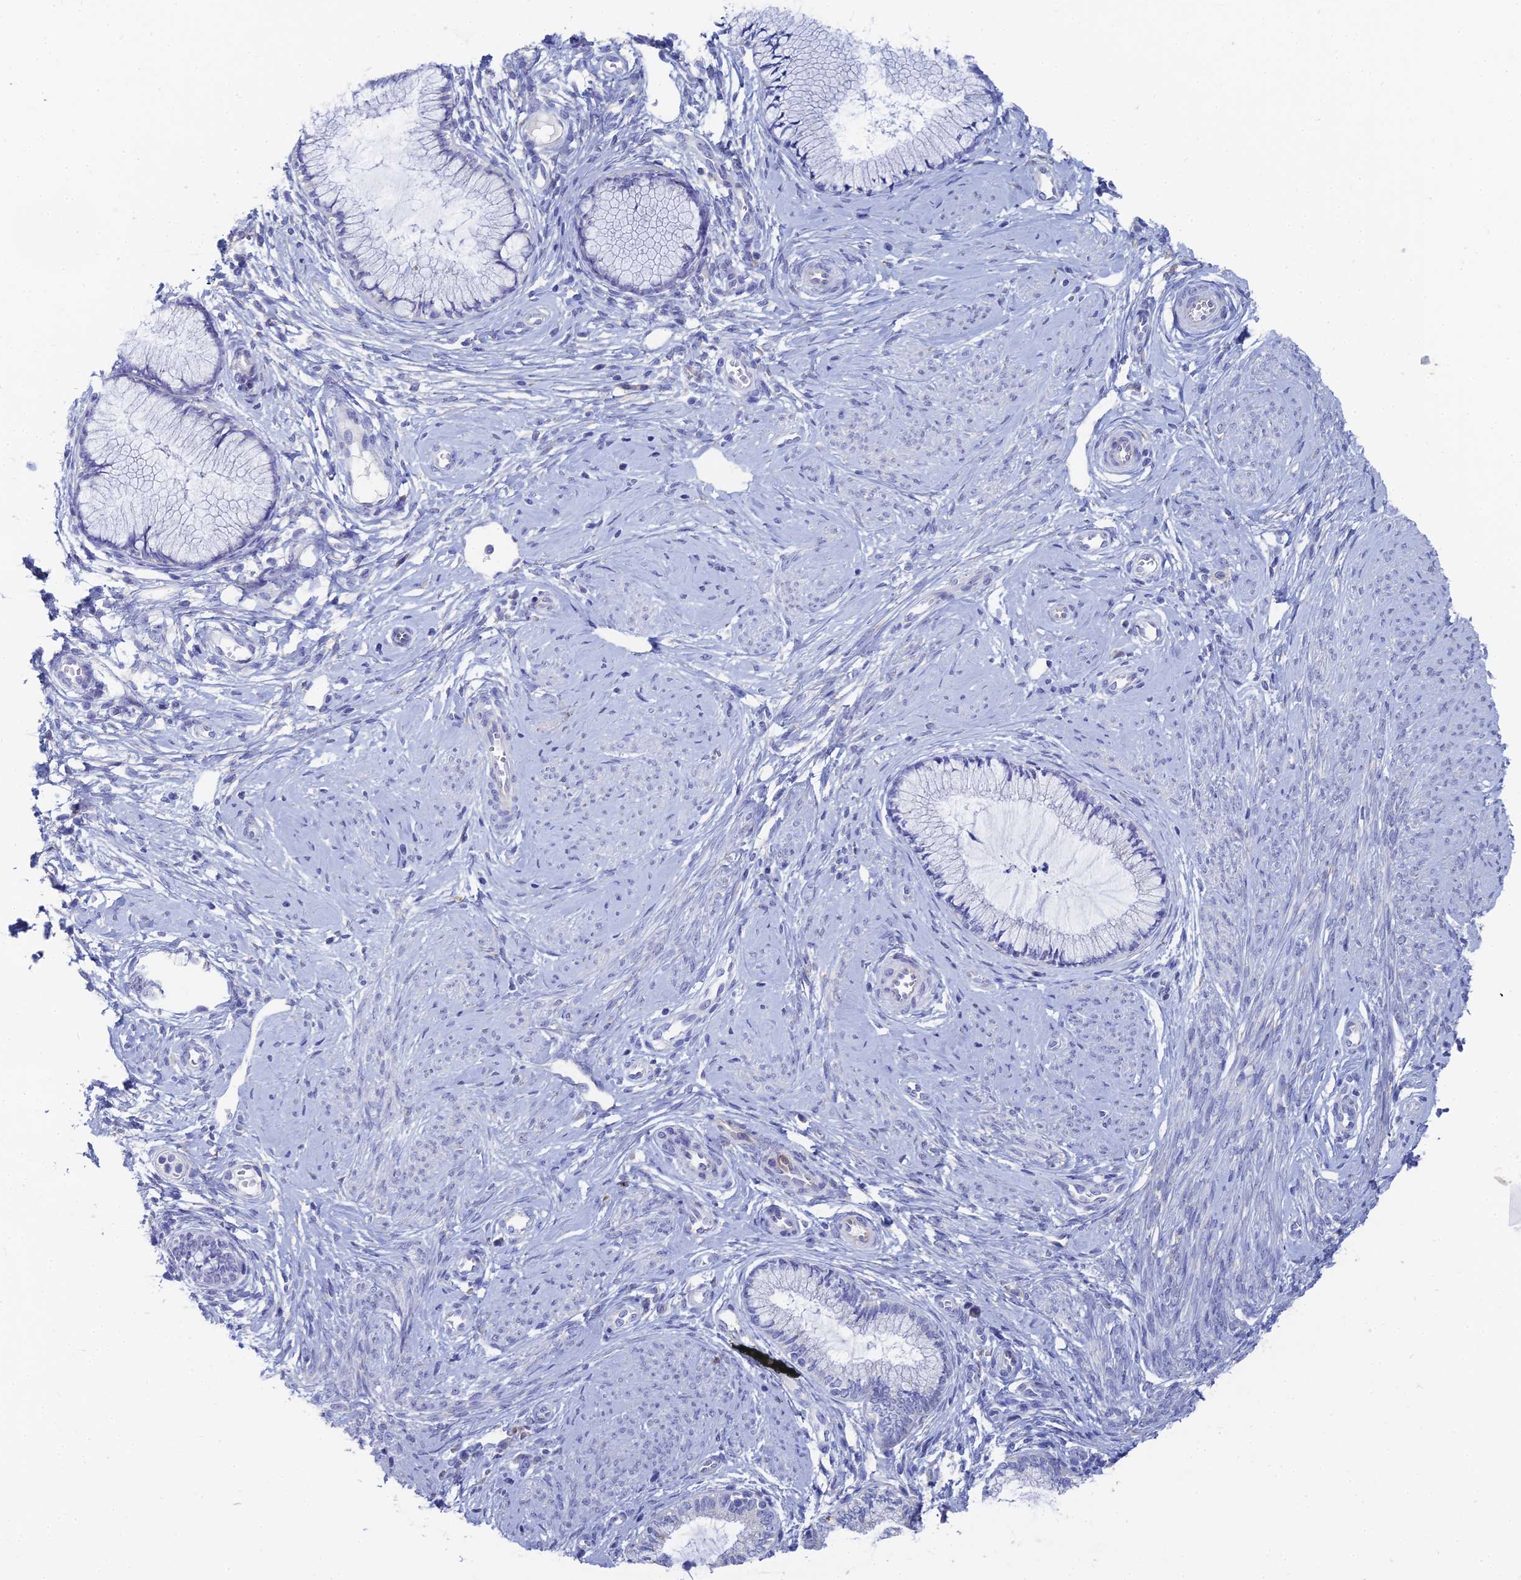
{"staining": {"intensity": "negative", "quantity": "none", "location": "none"}, "tissue": "cervical cancer", "cell_type": "Tumor cells", "image_type": "cancer", "snomed": [{"axis": "morphology", "description": "Adenocarcinoma, NOS"}, {"axis": "topography", "description": "Cervix"}], "caption": "IHC of human cervical cancer (adenocarcinoma) reveals no staining in tumor cells.", "gene": "TNNT3", "patient": {"sex": "female", "age": 36}}